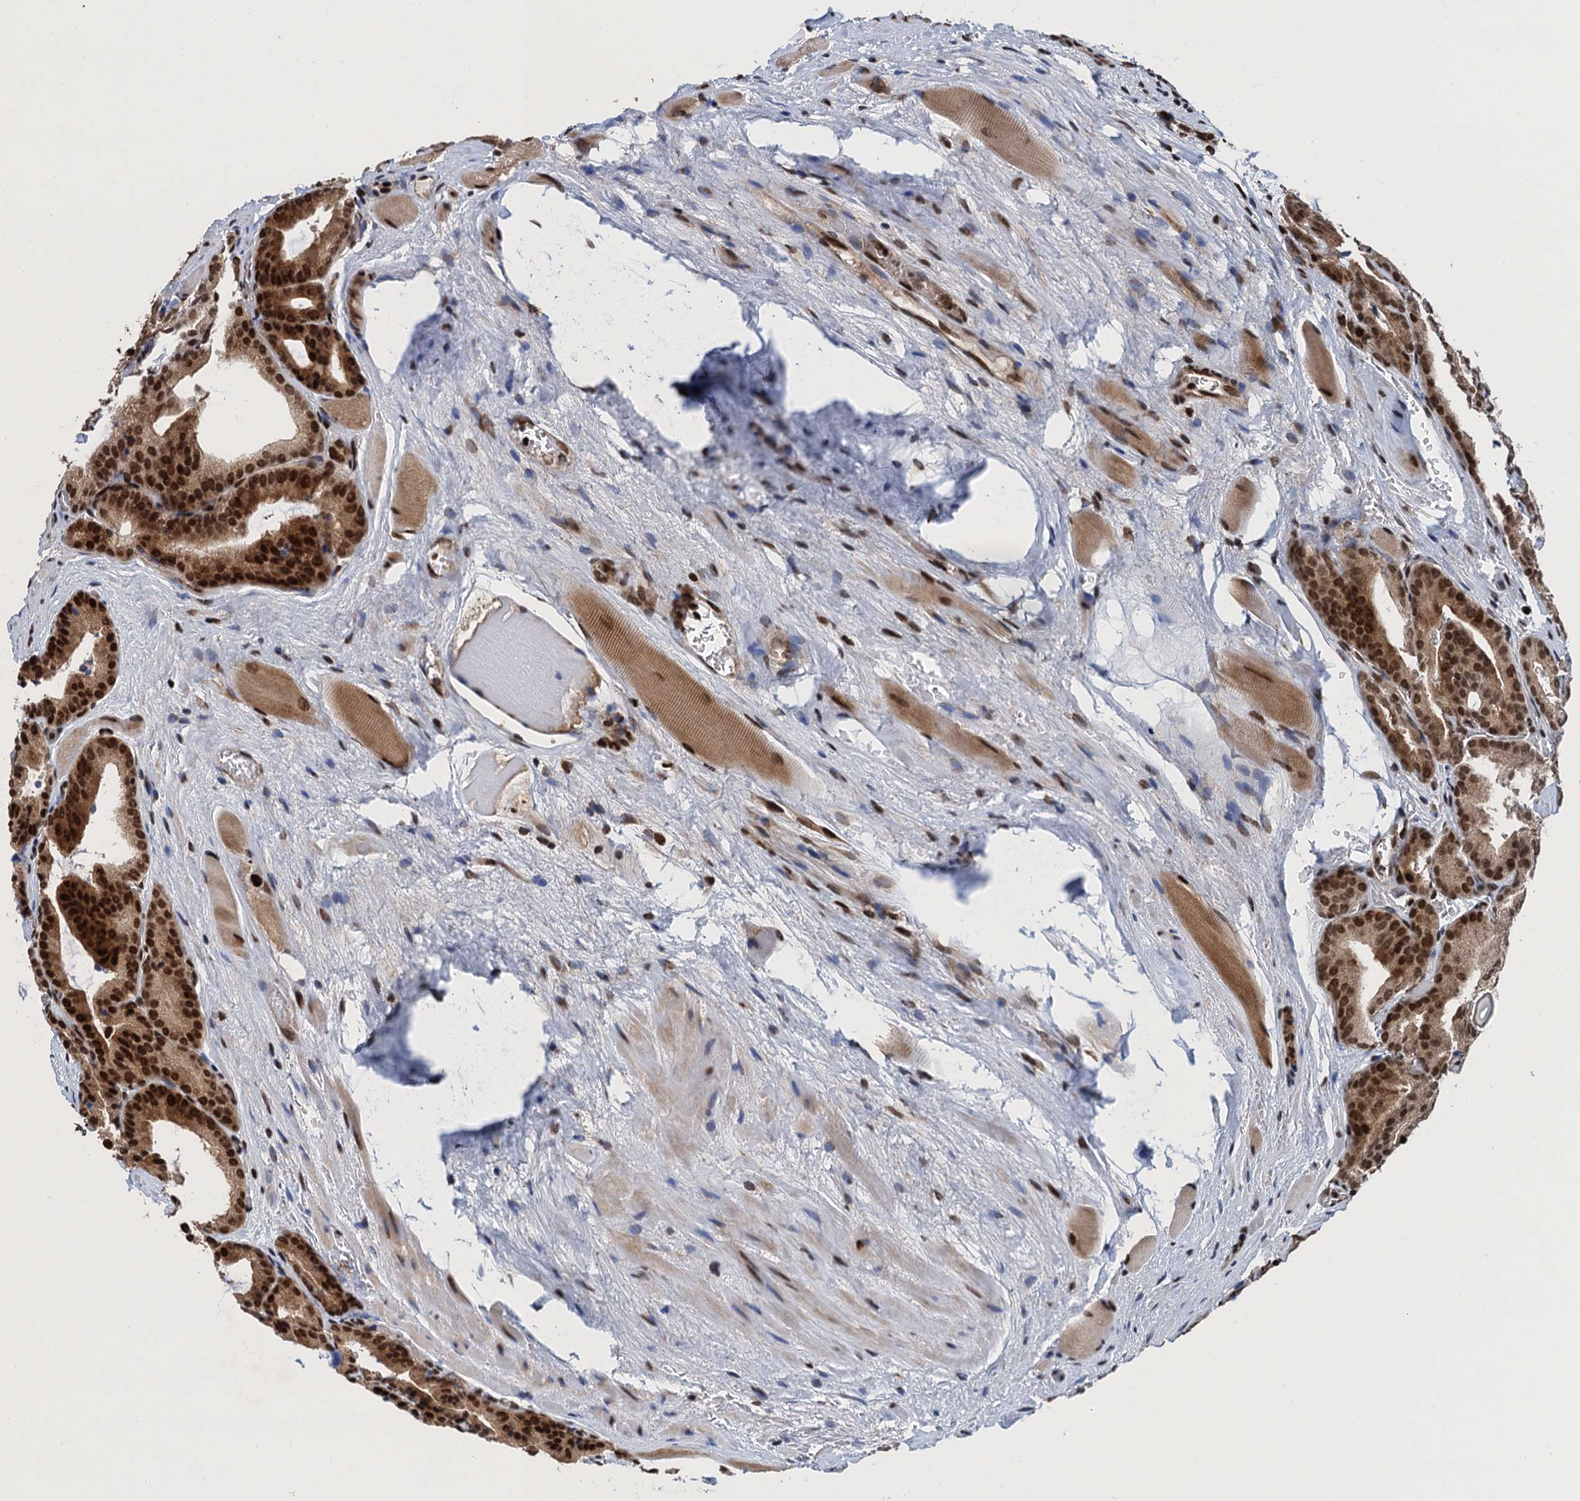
{"staining": {"intensity": "strong", "quantity": ">75%", "location": "cytoplasmic/membranous,nuclear"}, "tissue": "prostate cancer", "cell_type": "Tumor cells", "image_type": "cancer", "snomed": [{"axis": "morphology", "description": "Adenocarcinoma, High grade"}, {"axis": "topography", "description": "Prostate"}], "caption": "Protein staining displays strong cytoplasmic/membranous and nuclear expression in approximately >75% of tumor cells in prostate cancer (high-grade adenocarcinoma). (Brightfield microscopy of DAB IHC at high magnification).", "gene": "PPP4R1", "patient": {"sex": "male", "age": 57}}